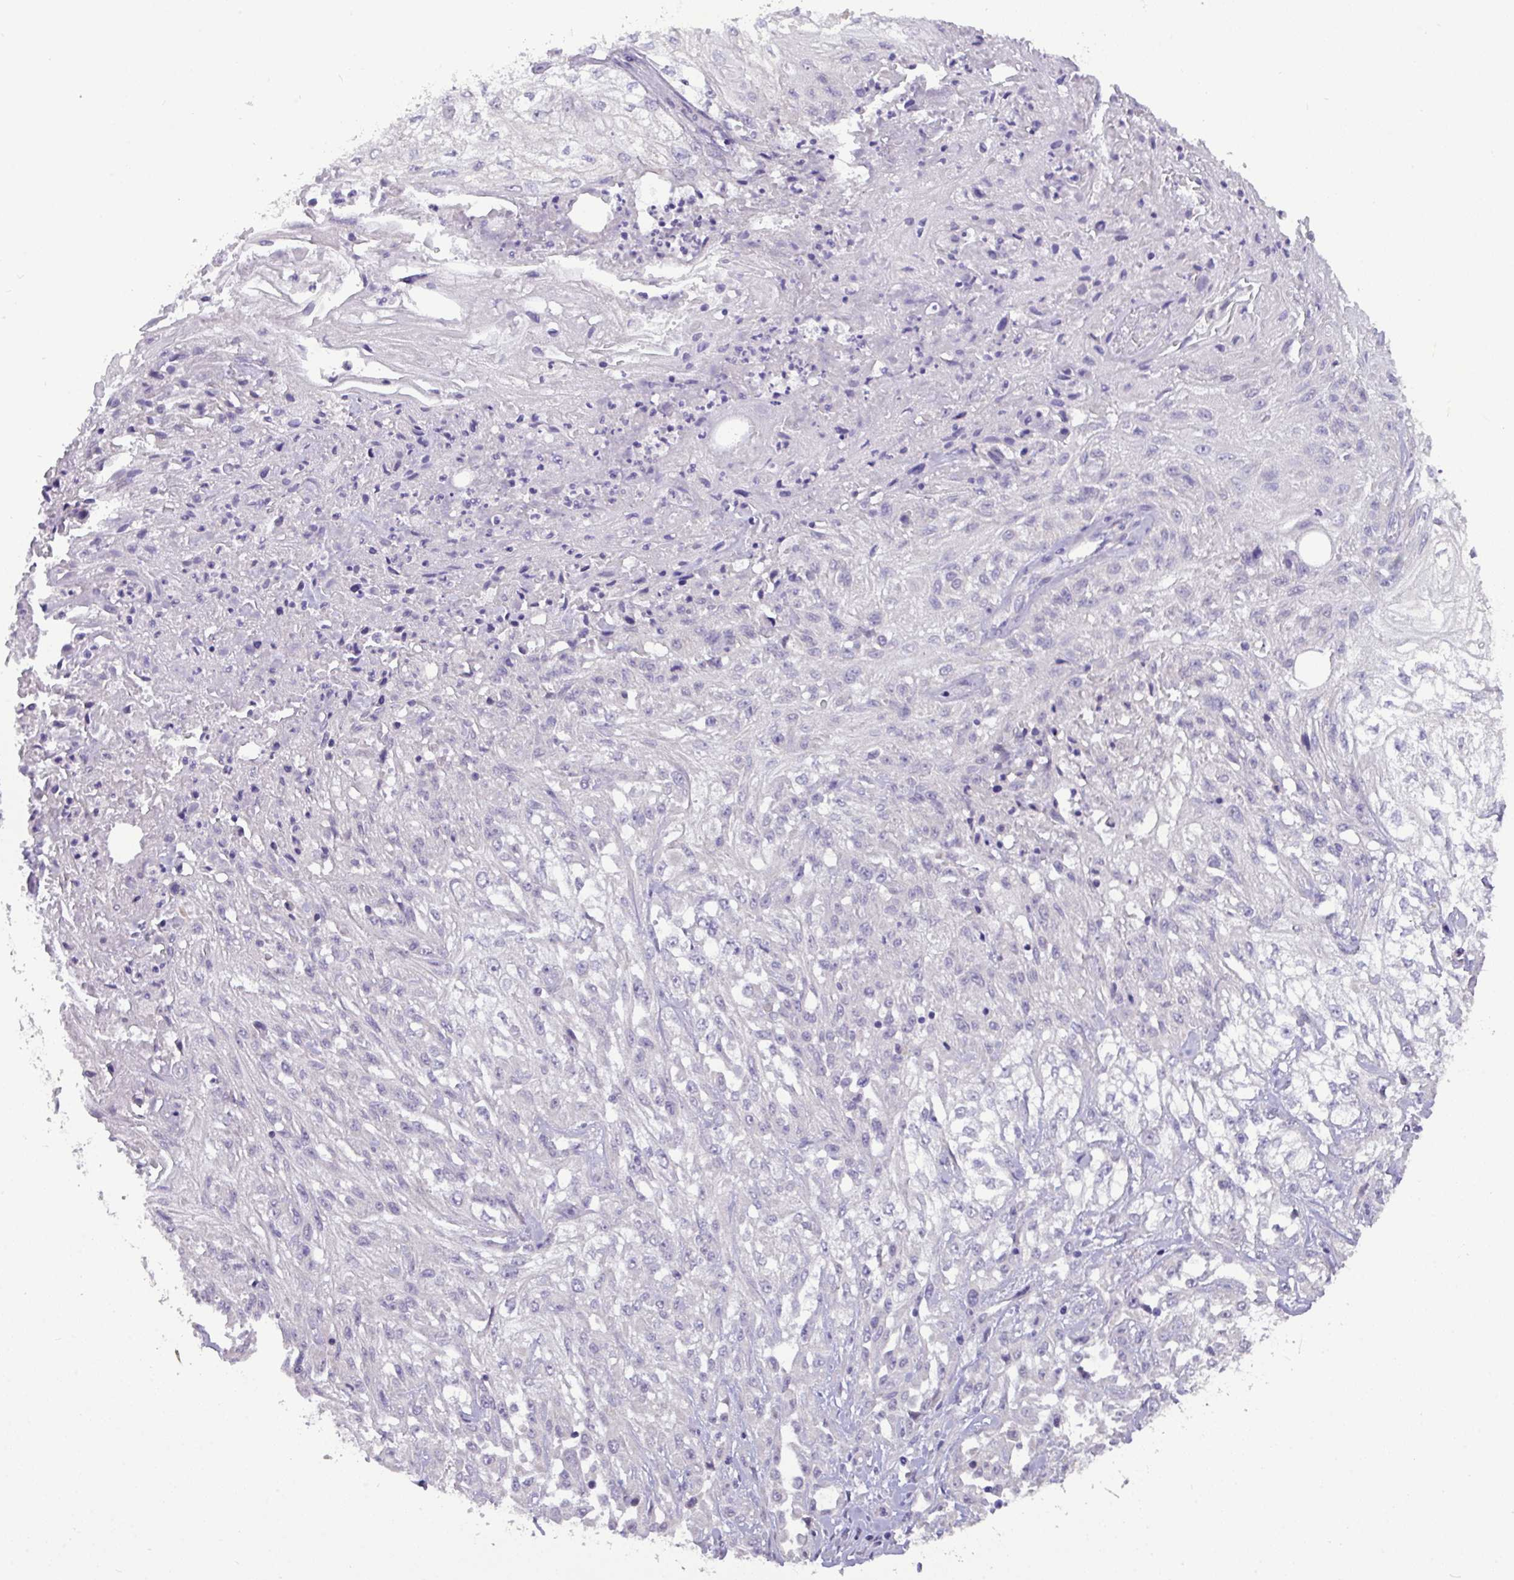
{"staining": {"intensity": "negative", "quantity": "none", "location": "none"}, "tissue": "skin cancer", "cell_type": "Tumor cells", "image_type": "cancer", "snomed": [{"axis": "morphology", "description": "Squamous cell carcinoma, NOS"}, {"axis": "morphology", "description": "Squamous cell carcinoma, metastatic, NOS"}, {"axis": "topography", "description": "Skin"}, {"axis": "topography", "description": "Lymph node"}], "caption": "DAB immunohistochemical staining of skin cancer reveals no significant staining in tumor cells.", "gene": "PAX8", "patient": {"sex": "male", "age": 75}}